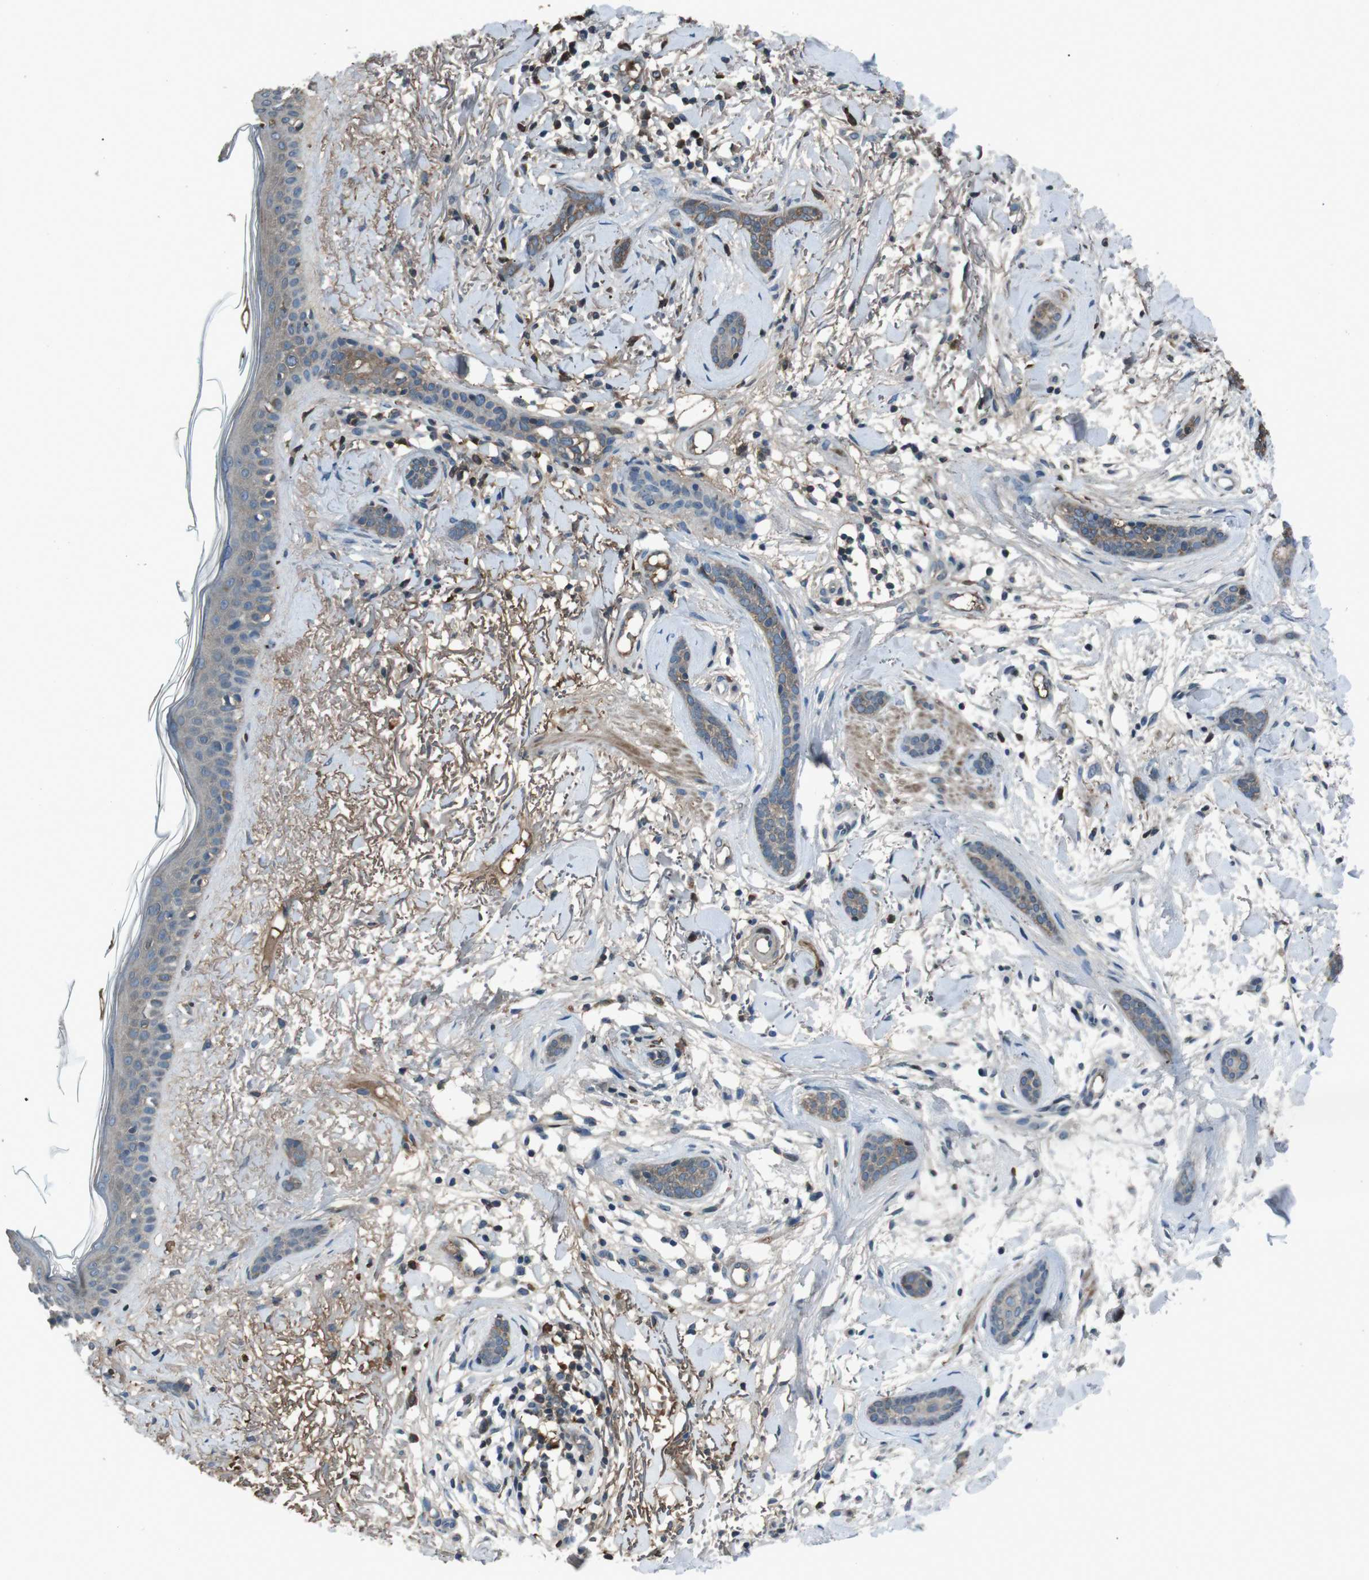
{"staining": {"intensity": "moderate", "quantity": ">75%", "location": "cytoplasmic/membranous"}, "tissue": "skin cancer", "cell_type": "Tumor cells", "image_type": "cancer", "snomed": [{"axis": "morphology", "description": "Basal cell carcinoma"}, {"axis": "morphology", "description": "Adnexal tumor, benign"}, {"axis": "topography", "description": "Skin"}], "caption": "The photomicrograph reveals a brown stain indicating the presence of a protein in the cytoplasmic/membranous of tumor cells in skin cancer.", "gene": "UGT1A6", "patient": {"sex": "female", "age": 42}}